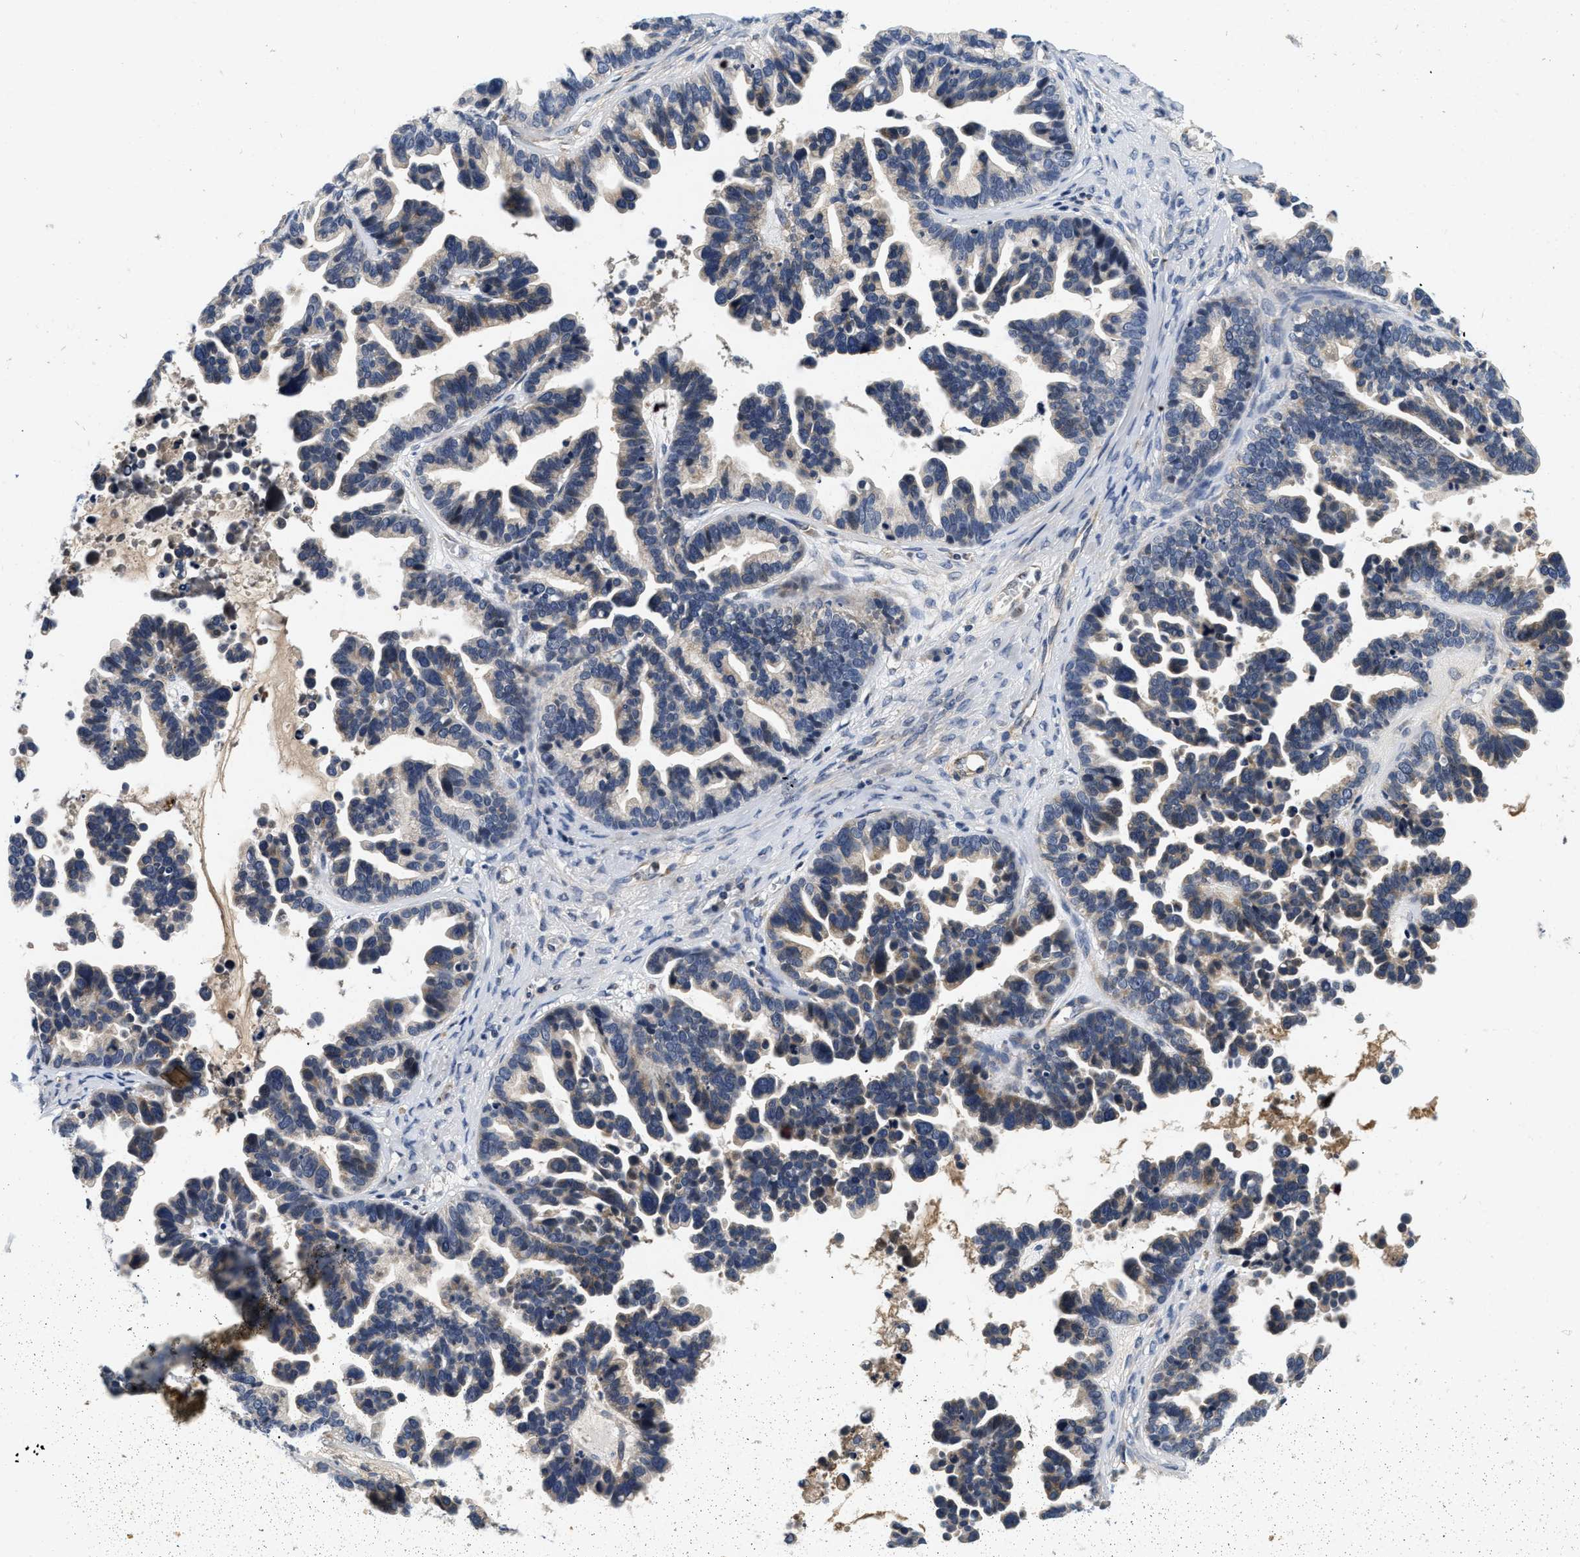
{"staining": {"intensity": "weak", "quantity": "25%-75%", "location": "cytoplasmic/membranous"}, "tissue": "ovarian cancer", "cell_type": "Tumor cells", "image_type": "cancer", "snomed": [{"axis": "morphology", "description": "Cystadenocarcinoma, serous, NOS"}, {"axis": "topography", "description": "Ovary"}], "caption": "A photomicrograph showing weak cytoplasmic/membranous positivity in approximately 25%-75% of tumor cells in serous cystadenocarcinoma (ovarian), as visualized by brown immunohistochemical staining.", "gene": "PDP1", "patient": {"sex": "female", "age": 56}}